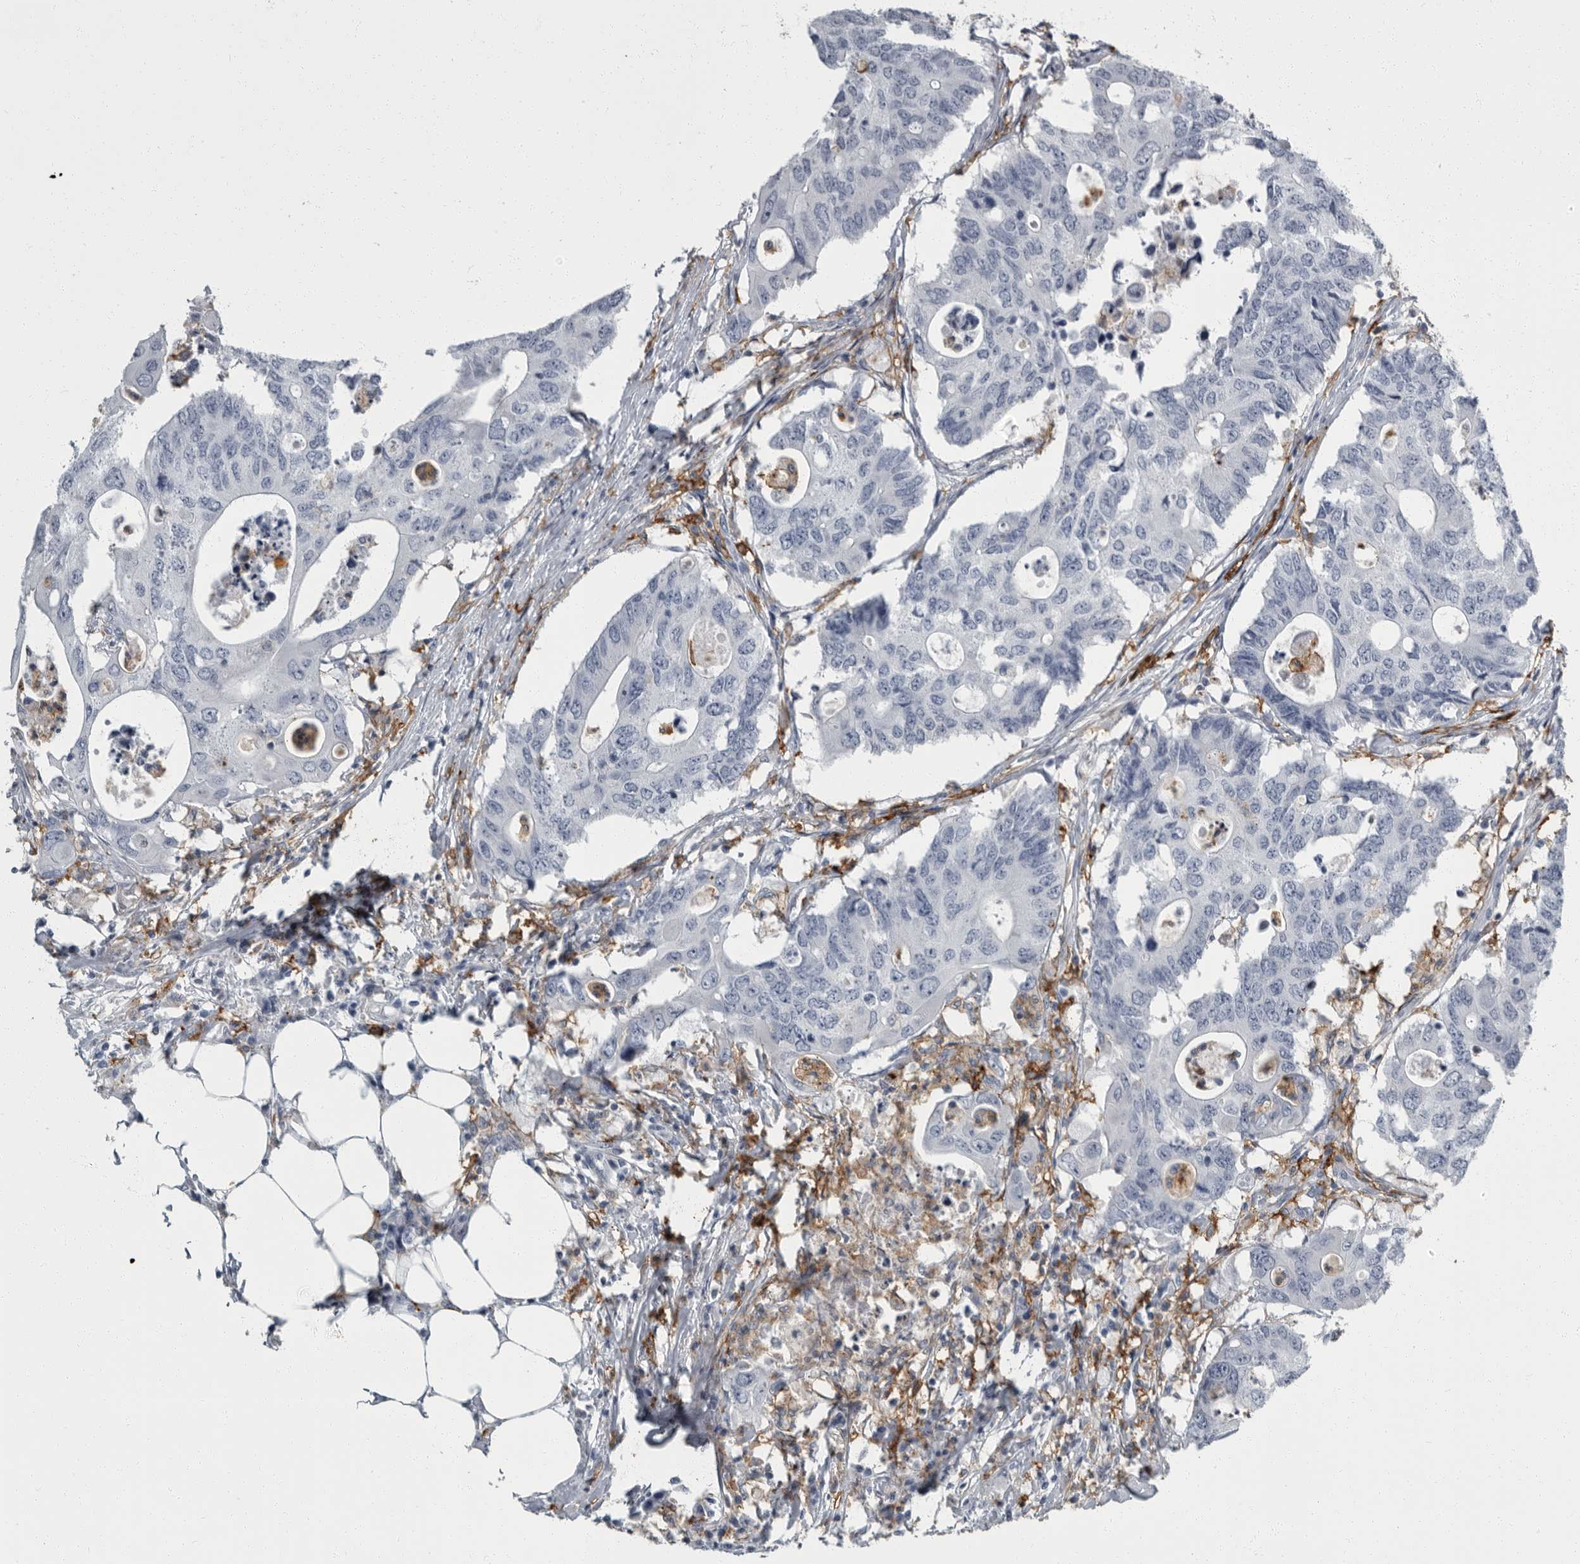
{"staining": {"intensity": "negative", "quantity": "none", "location": "none"}, "tissue": "colorectal cancer", "cell_type": "Tumor cells", "image_type": "cancer", "snomed": [{"axis": "morphology", "description": "Adenocarcinoma, NOS"}, {"axis": "topography", "description": "Colon"}], "caption": "Immunohistochemical staining of colorectal adenocarcinoma displays no significant staining in tumor cells.", "gene": "FCER1G", "patient": {"sex": "male", "age": 71}}